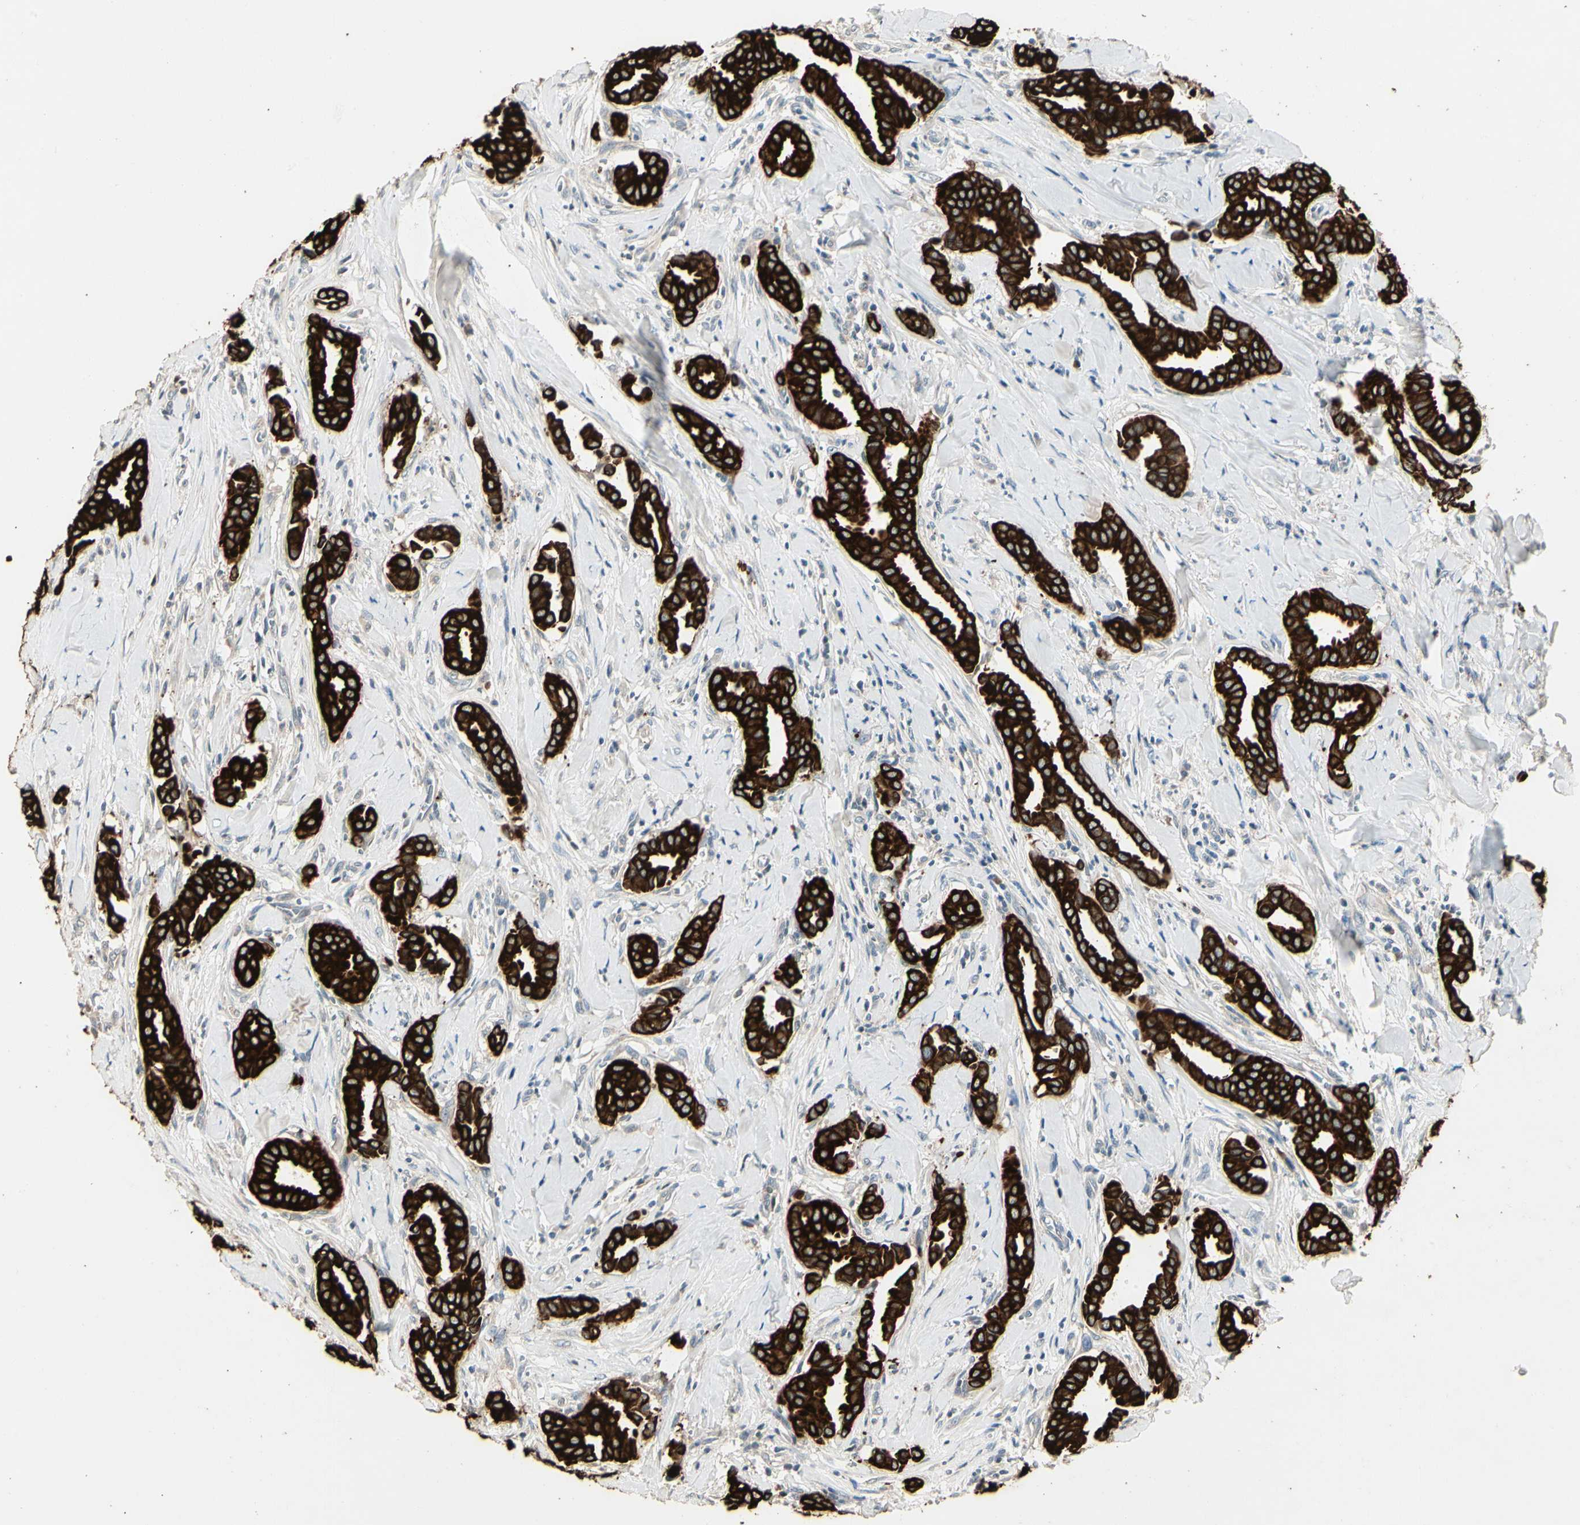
{"staining": {"intensity": "strong", "quantity": ">75%", "location": "cytoplasmic/membranous"}, "tissue": "head and neck cancer", "cell_type": "Tumor cells", "image_type": "cancer", "snomed": [{"axis": "morphology", "description": "Adenocarcinoma, NOS"}, {"axis": "topography", "description": "Salivary gland"}, {"axis": "topography", "description": "Head-Neck"}], "caption": "The immunohistochemical stain highlights strong cytoplasmic/membranous positivity in tumor cells of head and neck cancer tissue.", "gene": "SKIL", "patient": {"sex": "female", "age": 59}}